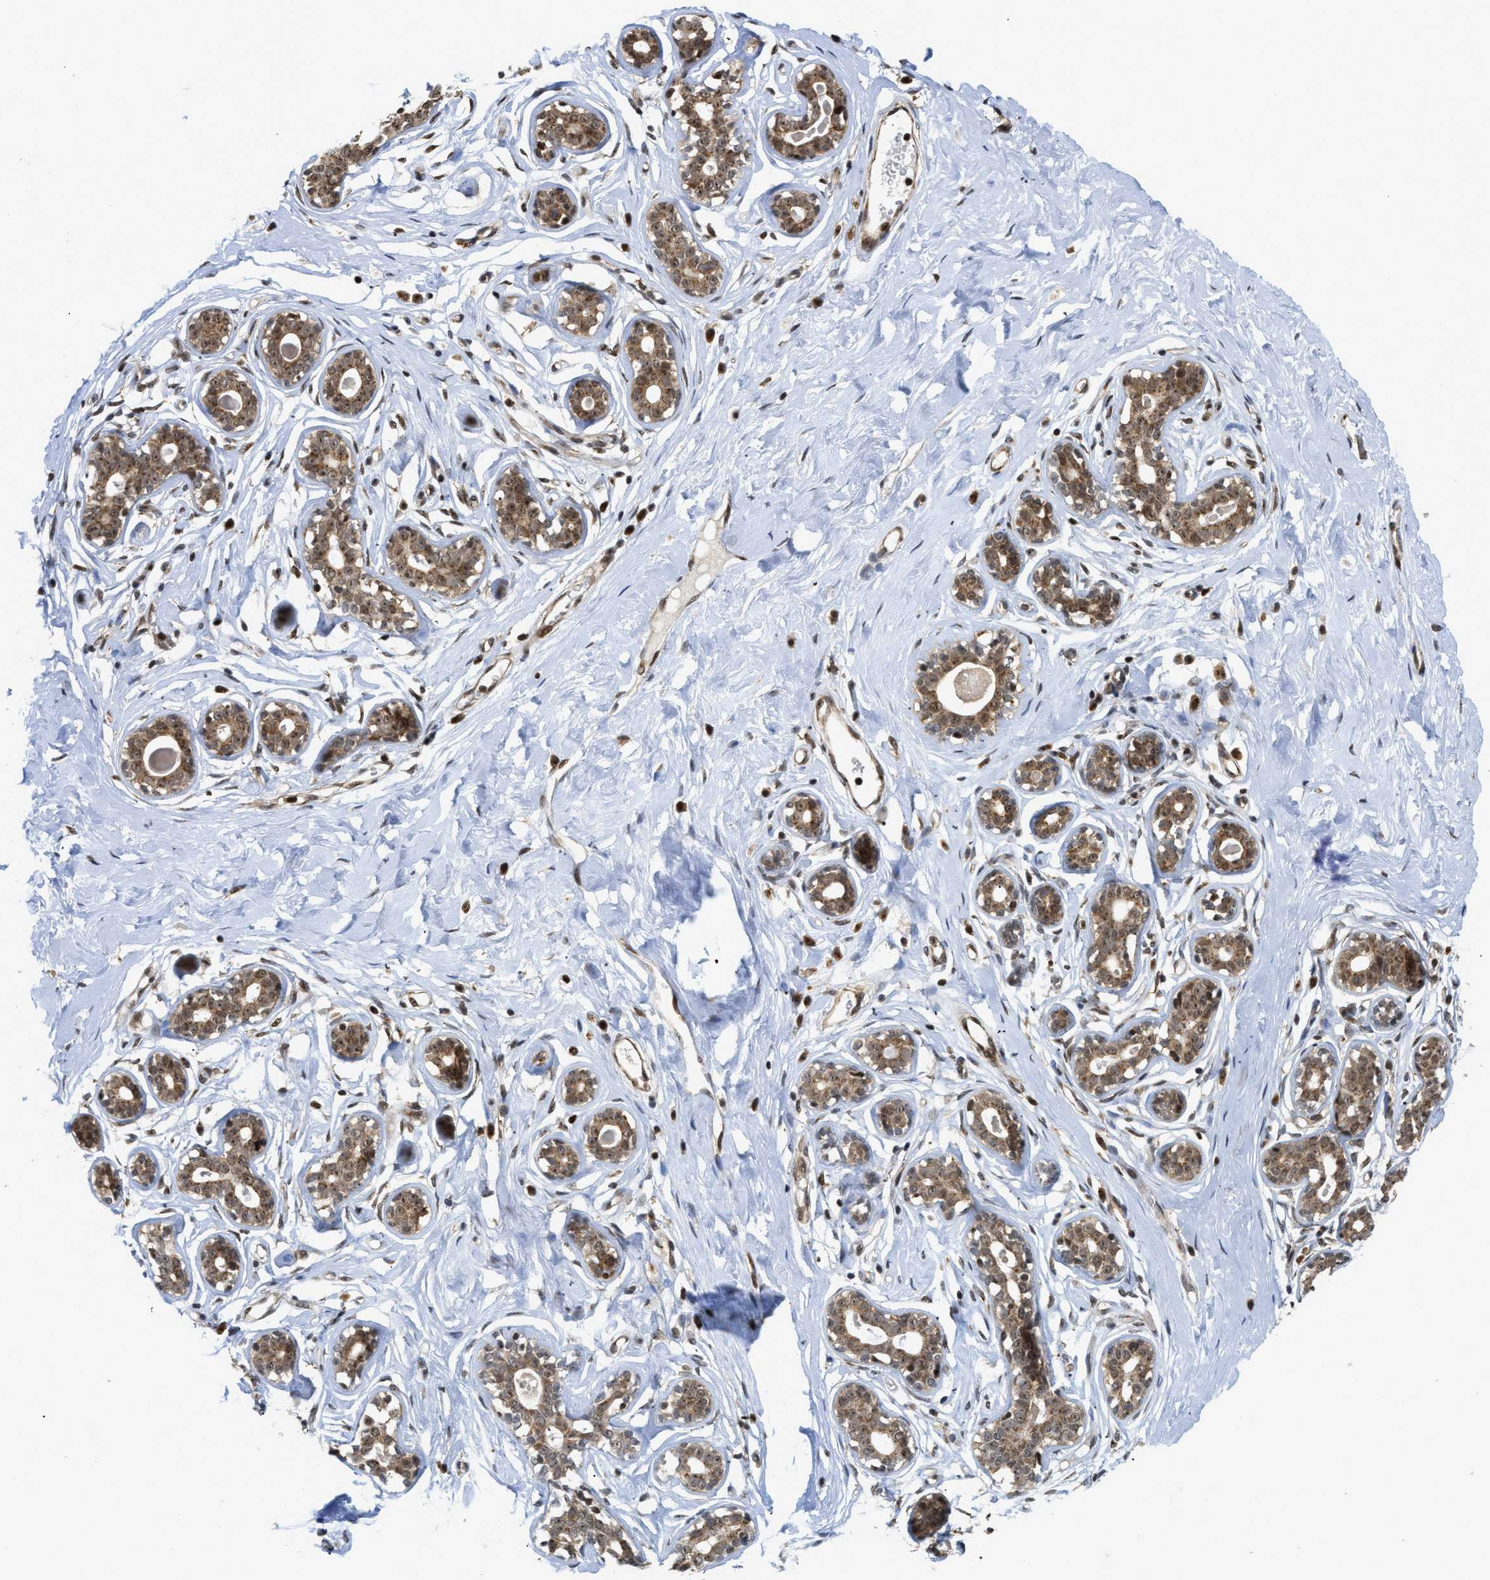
{"staining": {"intensity": "weak", "quantity": ">75%", "location": "nuclear"}, "tissue": "breast", "cell_type": "Adipocytes", "image_type": "normal", "snomed": [{"axis": "morphology", "description": "Normal tissue, NOS"}, {"axis": "topography", "description": "Breast"}], "caption": "The micrograph shows a brown stain indicating the presence of a protein in the nuclear of adipocytes in breast. Nuclei are stained in blue.", "gene": "TACC1", "patient": {"sex": "female", "age": 23}}